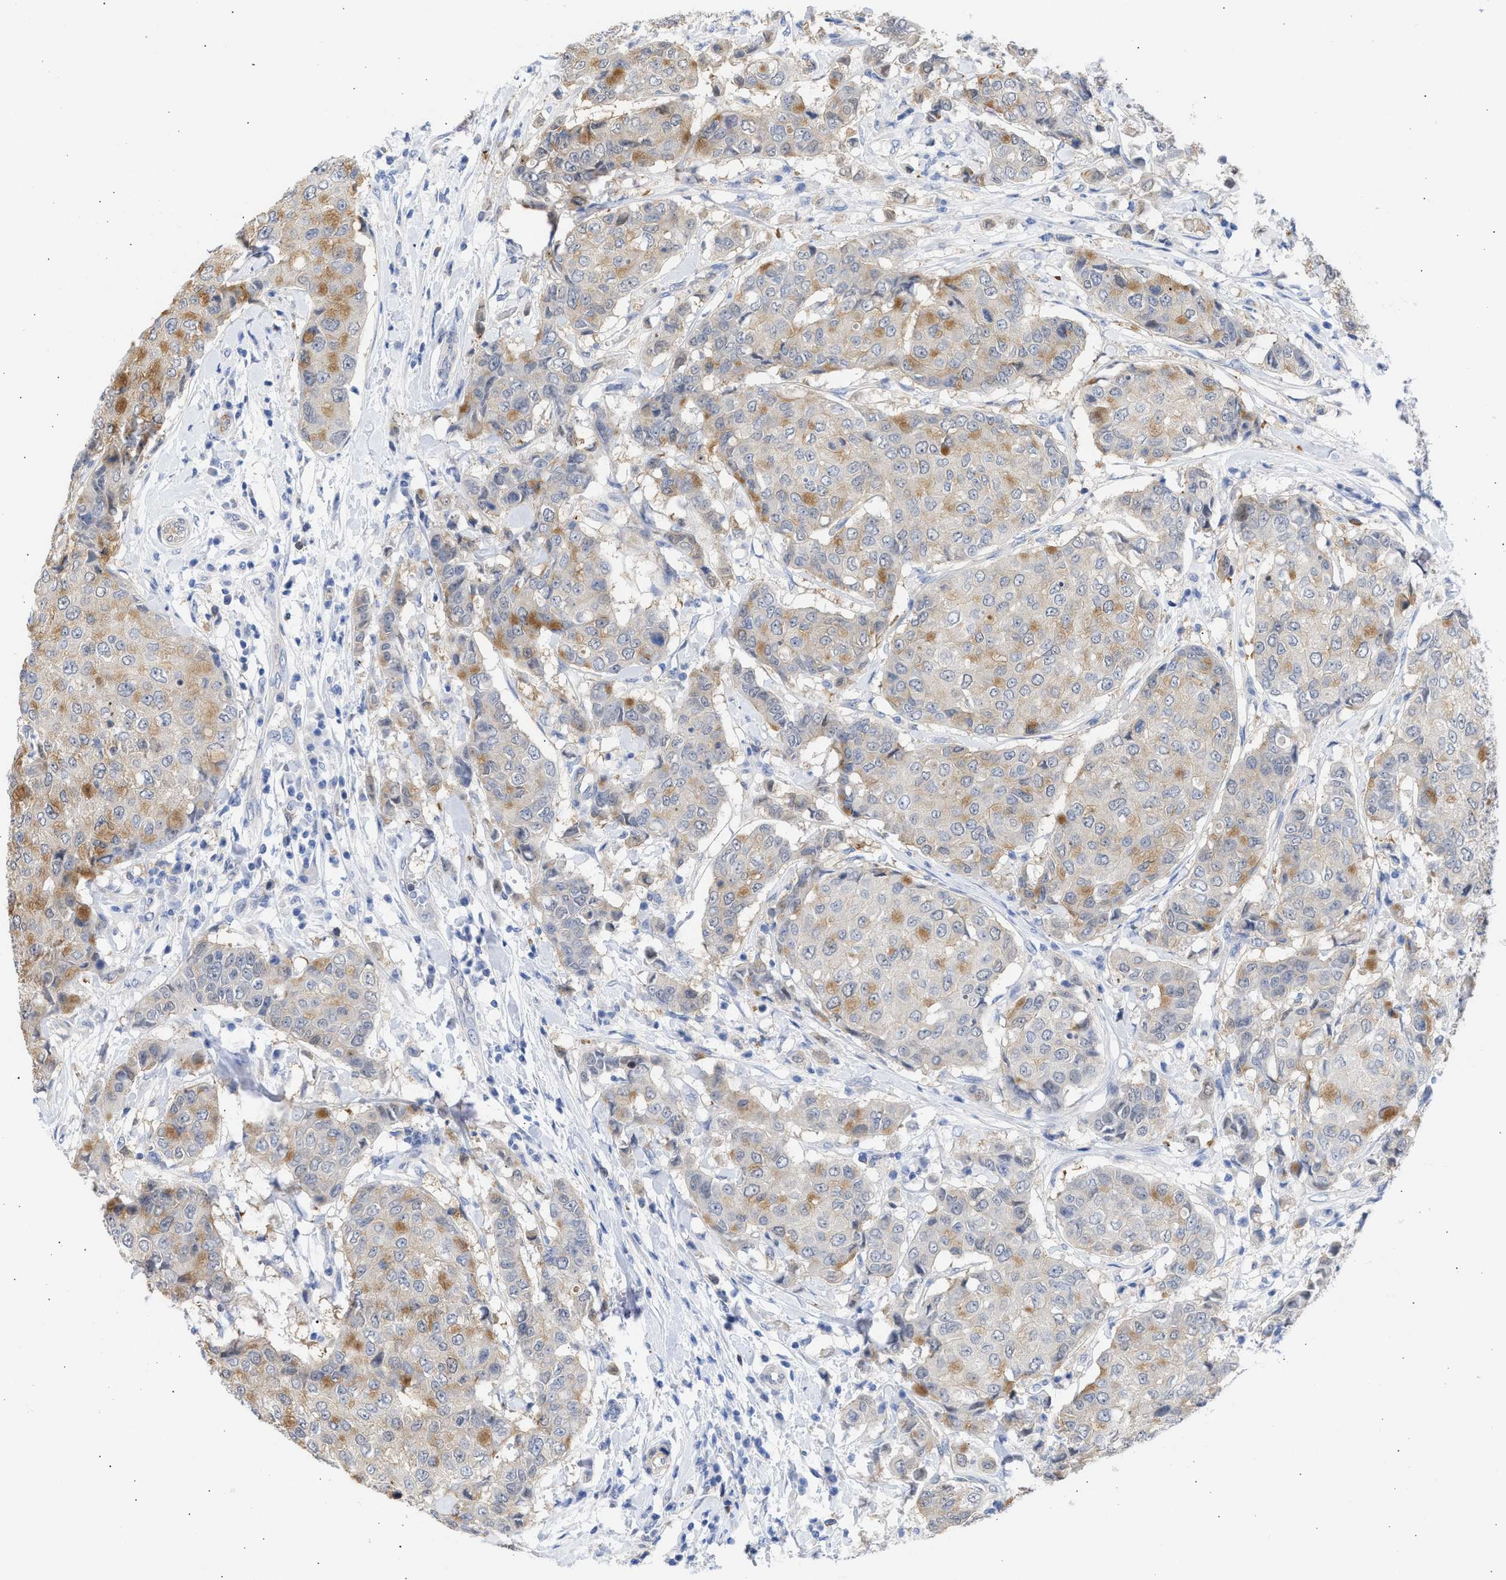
{"staining": {"intensity": "moderate", "quantity": "<25%", "location": "cytoplasmic/membranous"}, "tissue": "breast cancer", "cell_type": "Tumor cells", "image_type": "cancer", "snomed": [{"axis": "morphology", "description": "Duct carcinoma"}, {"axis": "topography", "description": "Breast"}], "caption": "Human breast invasive ductal carcinoma stained with a brown dye exhibits moderate cytoplasmic/membranous positive expression in about <25% of tumor cells.", "gene": "THRA", "patient": {"sex": "female", "age": 27}}